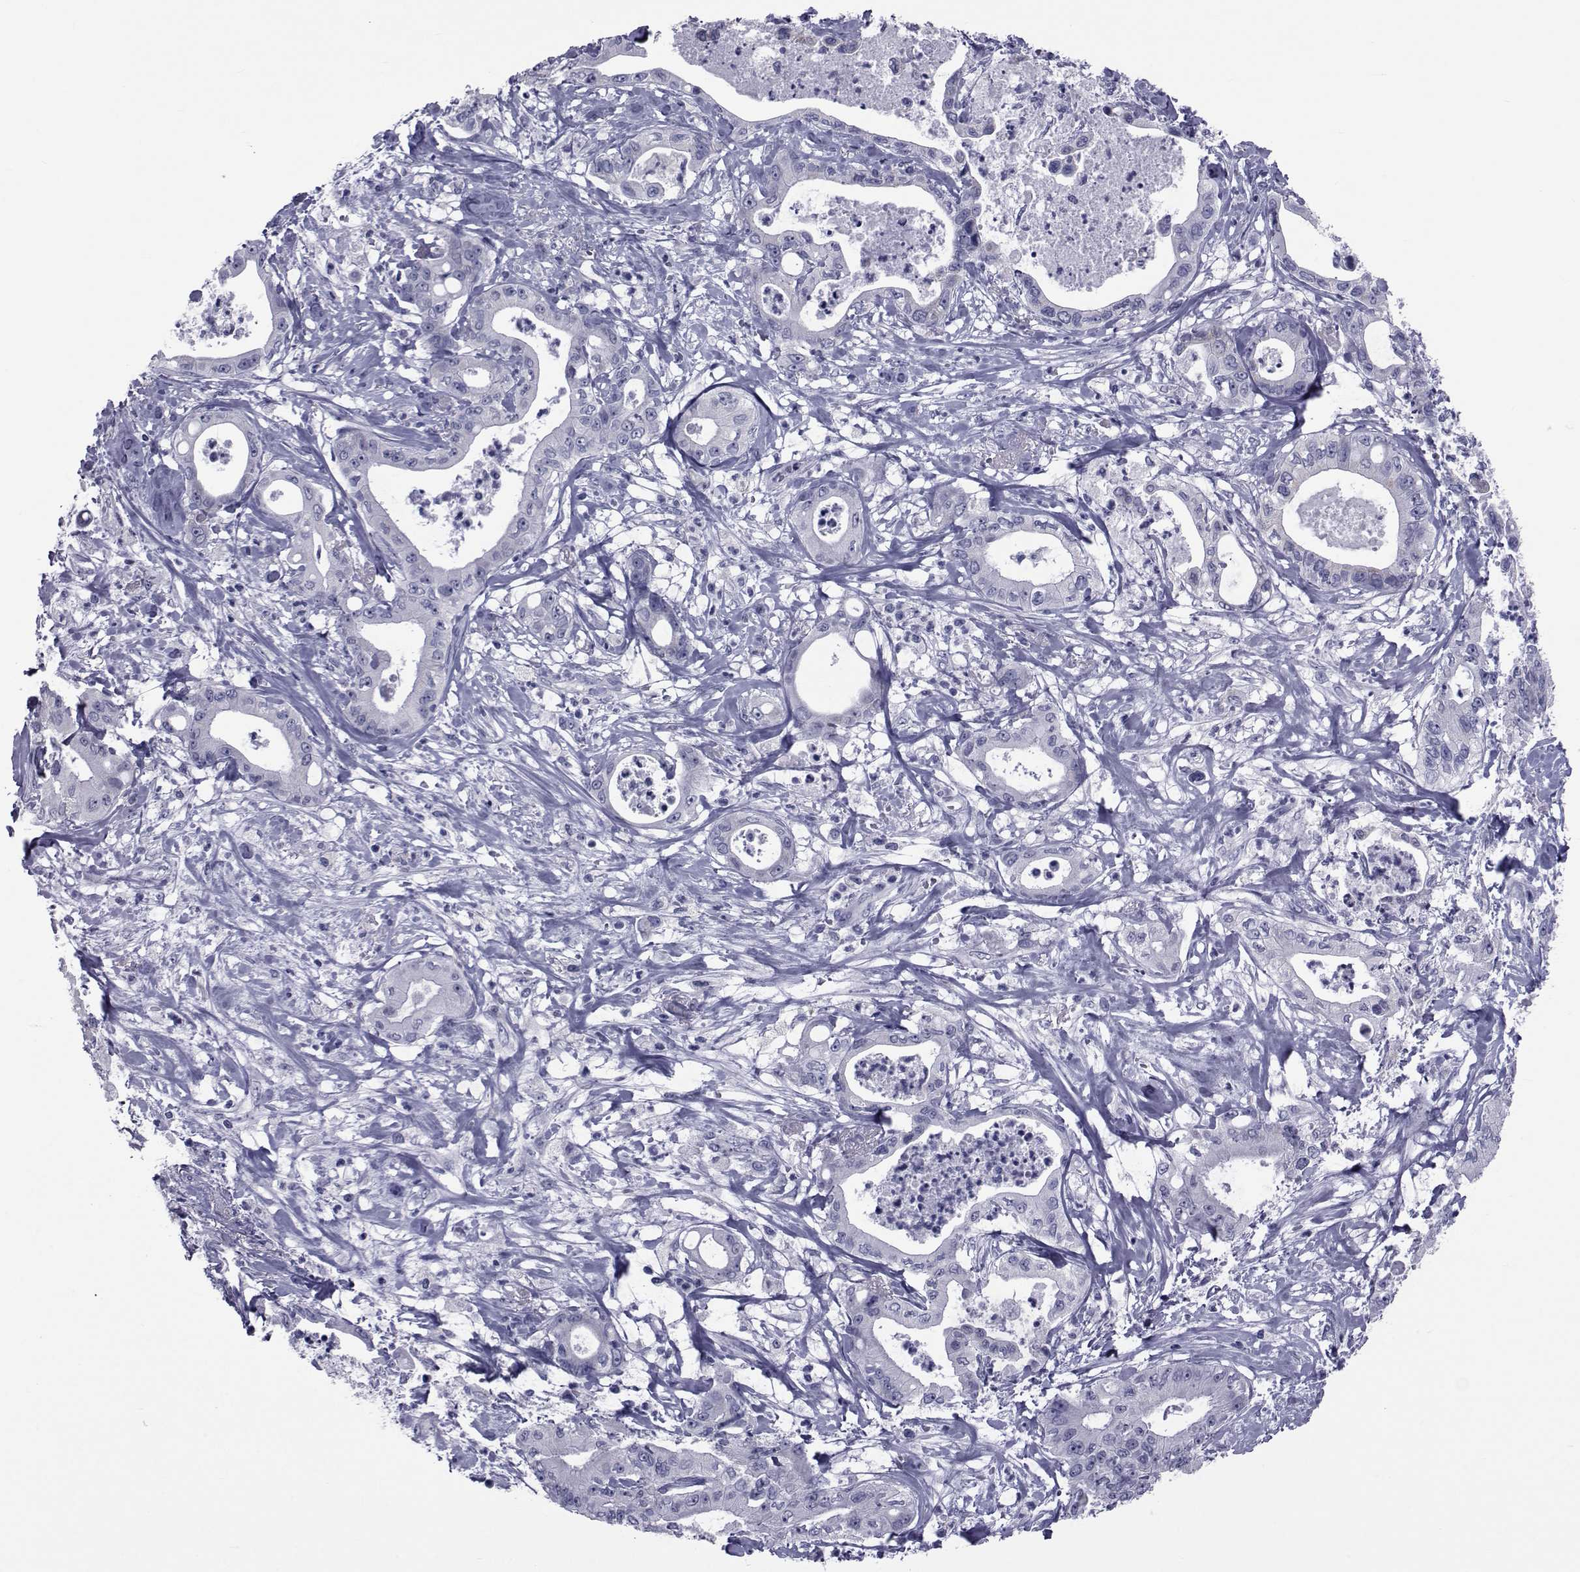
{"staining": {"intensity": "negative", "quantity": "none", "location": "none"}, "tissue": "pancreatic cancer", "cell_type": "Tumor cells", "image_type": "cancer", "snomed": [{"axis": "morphology", "description": "Adenocarcinoma, NOS"}, {"axis": "topography", "description": "Pancreas"}], "caption": "IHC histopathology image of neoplastic tissue: pancreatic cancer (adenocarcinoma) stained with DAB displays no significant protein expression in tumor cells.", "gene": "GKAP1", "patient": {"sex": "male", "age": 71}}